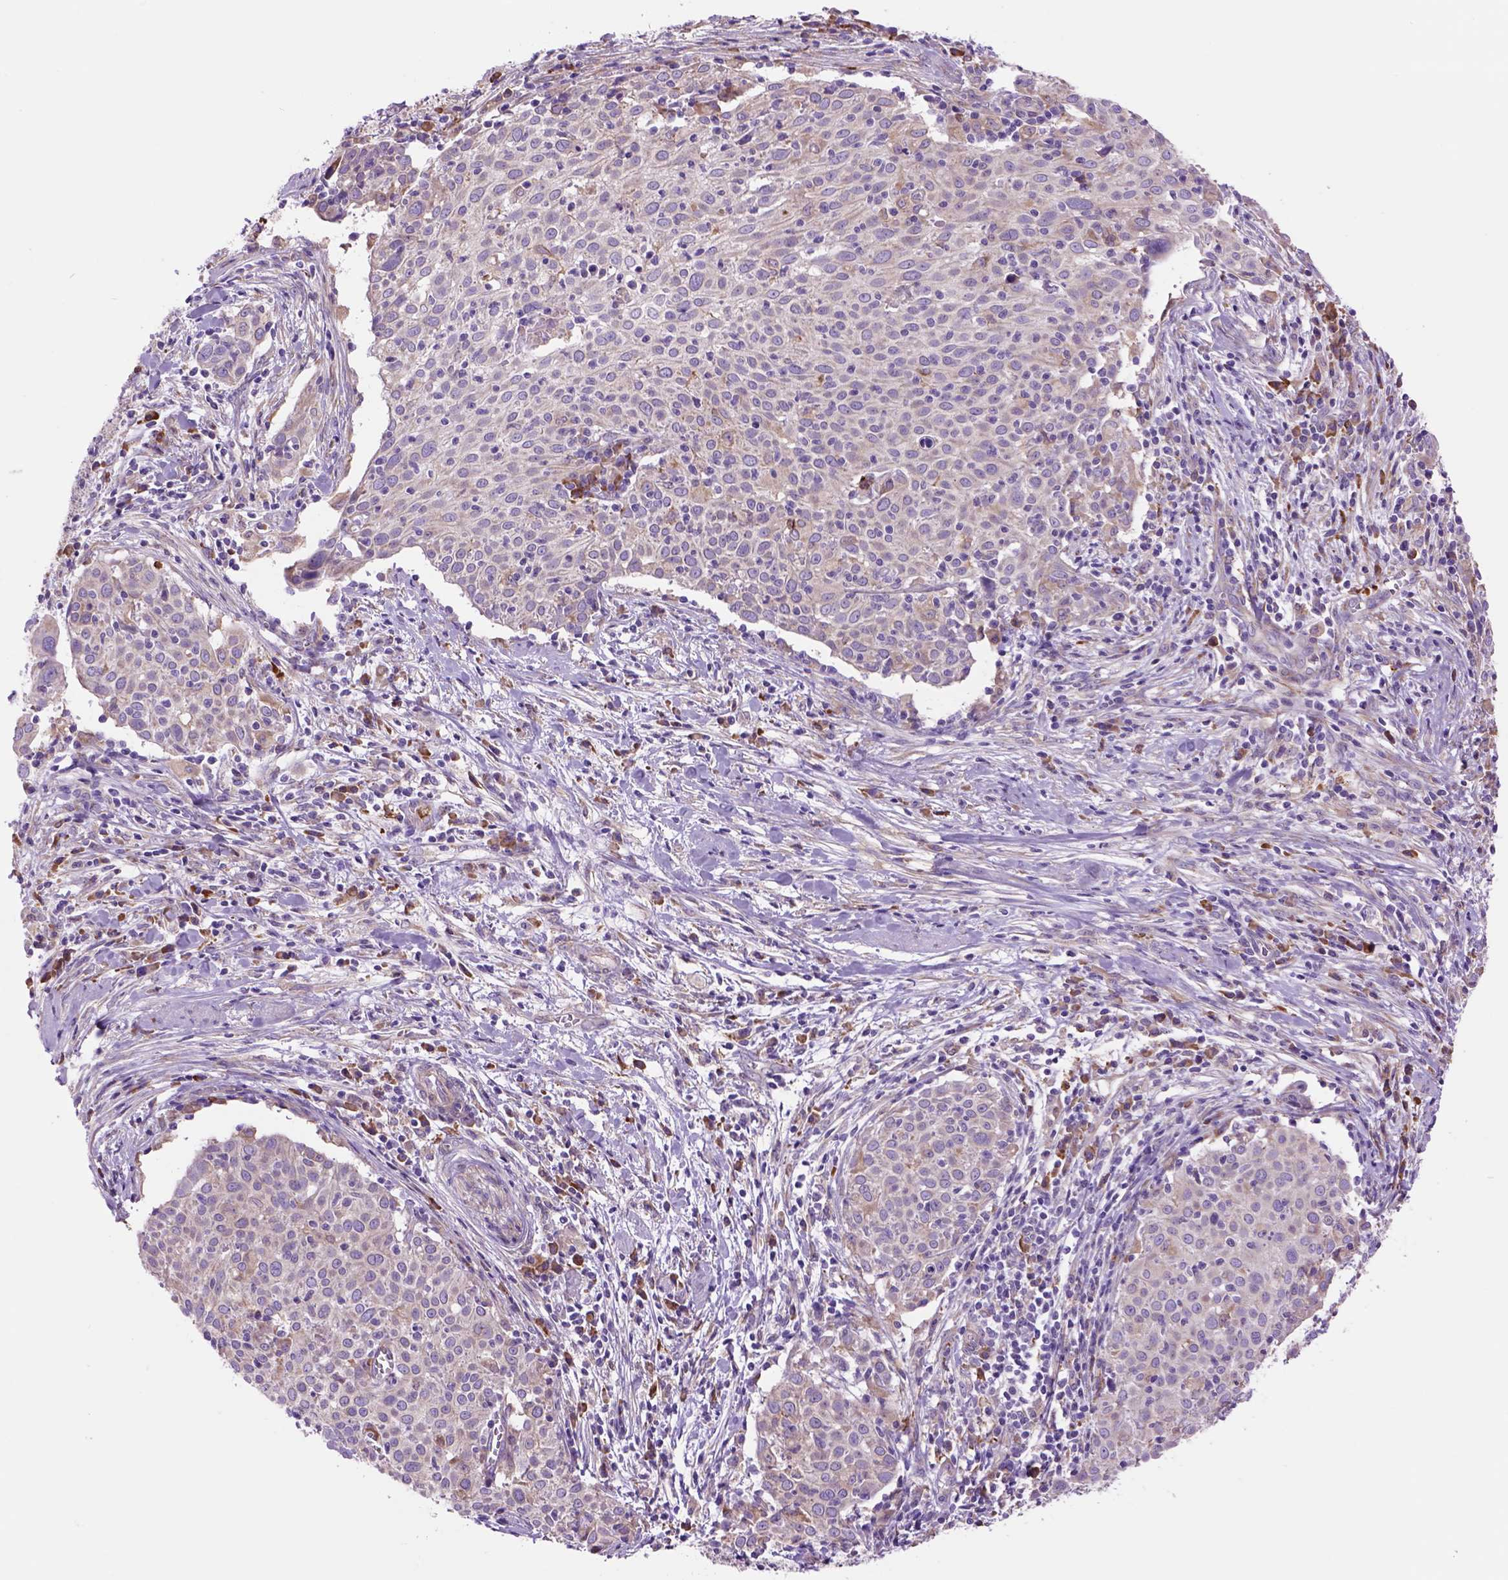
{"staining": {"intensity": "negative", "quantity": "none", "location": "none"}, "tissue": "cervical cancer", "cell_type": "Tumor cells", "image_type": "cancer", "snomed": [{"axis": "morphology", "description": "Squamous cell carcinoma, NOS"}, {"axis": "topography", "description": "Cervix"}], "caption": "This is a histopathology image of IHC staining of squamous cell carcinoma (cervical), which shows no staining in tumor cells.", "gene": "PIAS3", "patient": {"sex": "female", "age": 39}}